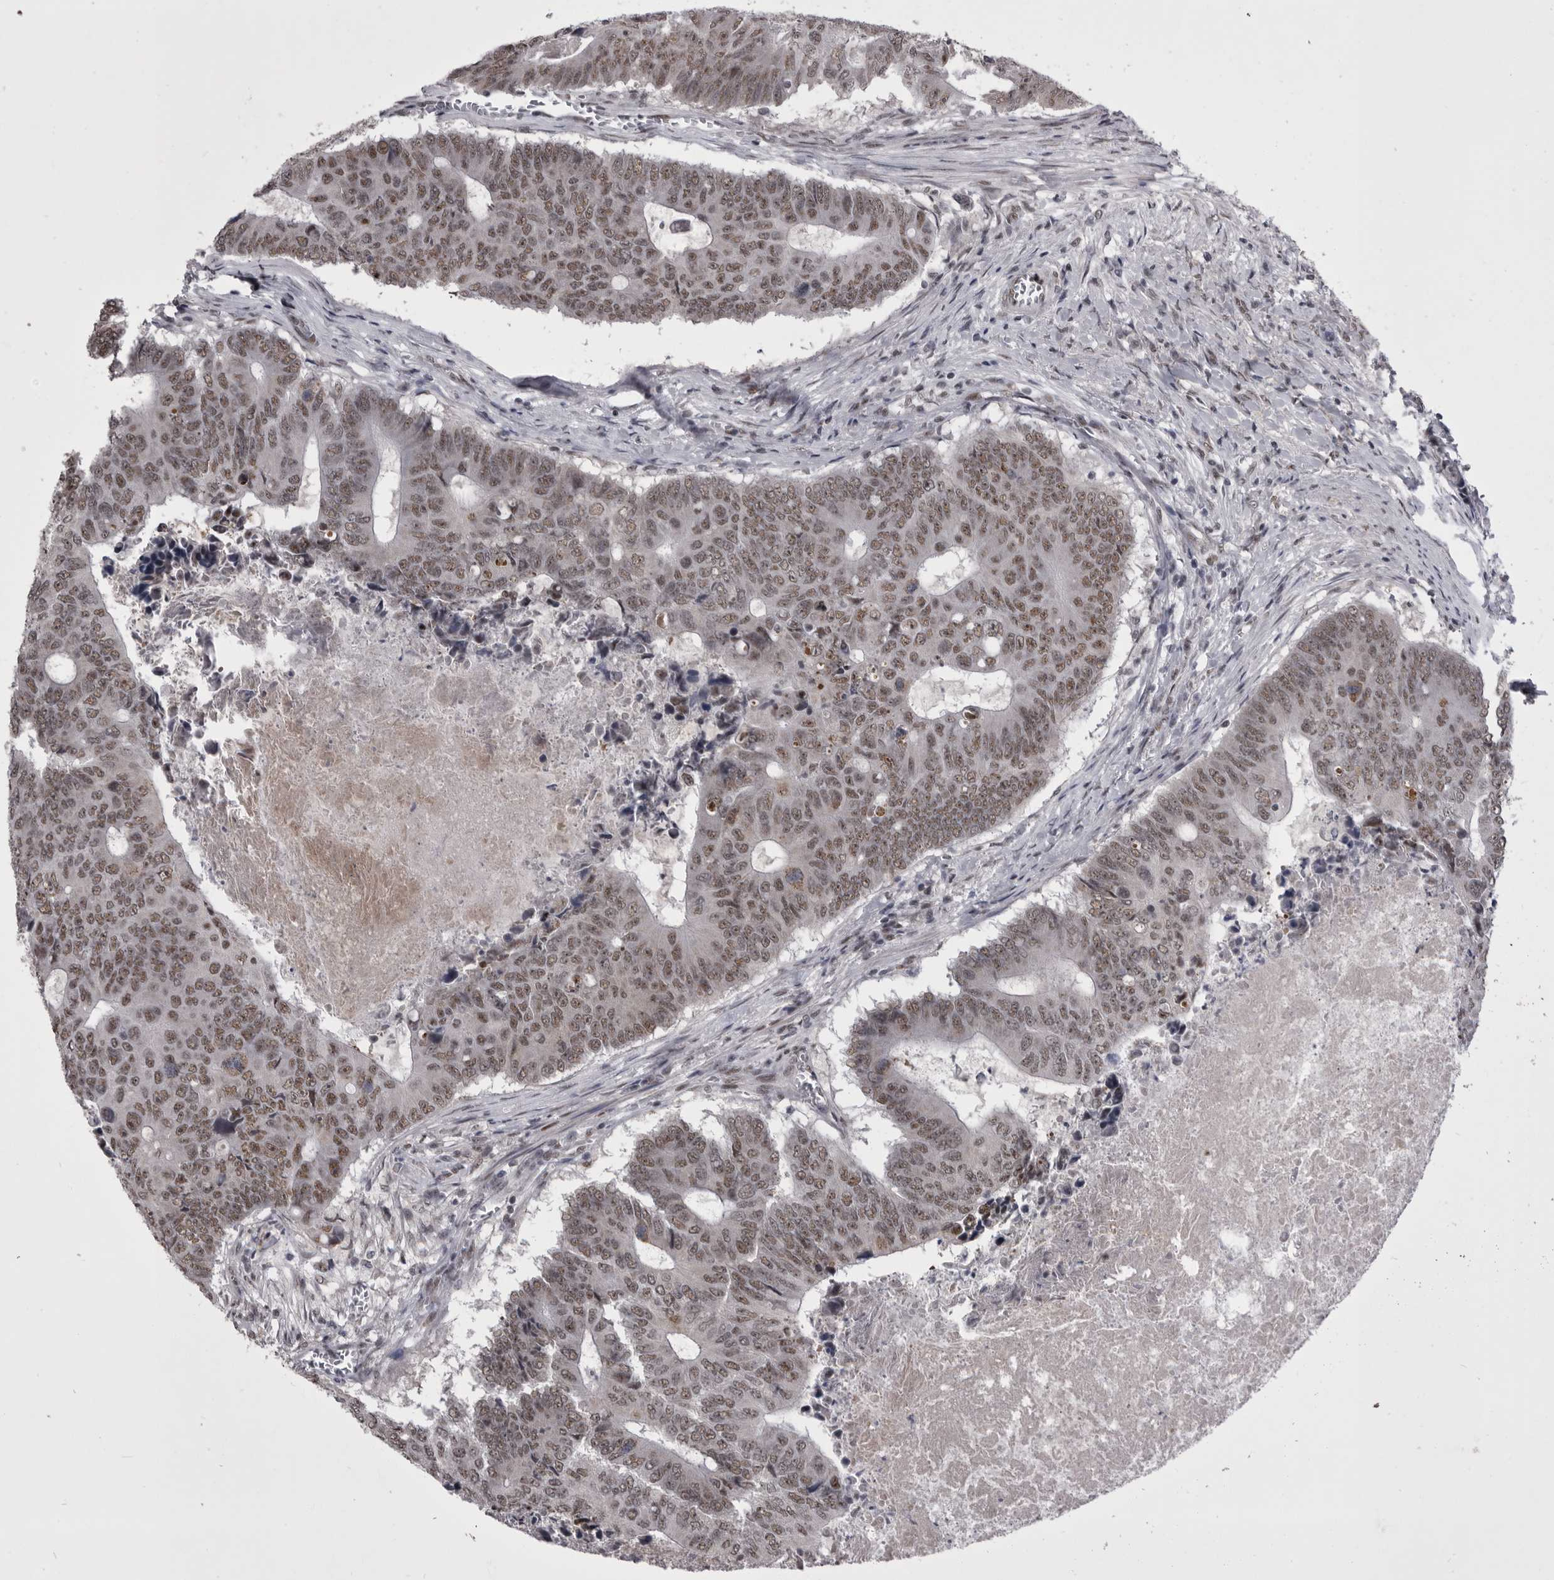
{"staining": {"intensity": "weak", "quantity": ">75%", "location": "nuclear"}, "tissue": "colorectal cancer", "cell_type": "Tumor cells", "image_type": "cancer", "snomed": [{"axis": "morphology", "description": "Adenocarcinoma, NOS"}, {"axis": "topography", "description": "Colon"}], "caption": "Colorectal adenocarcinoma stained for a protein demonstrates weak nuclear positivity in tumor cells. Nuclei are stained in blue.", "gene": "PRPF3", "patient": {"sex": "male", "age": 87}}